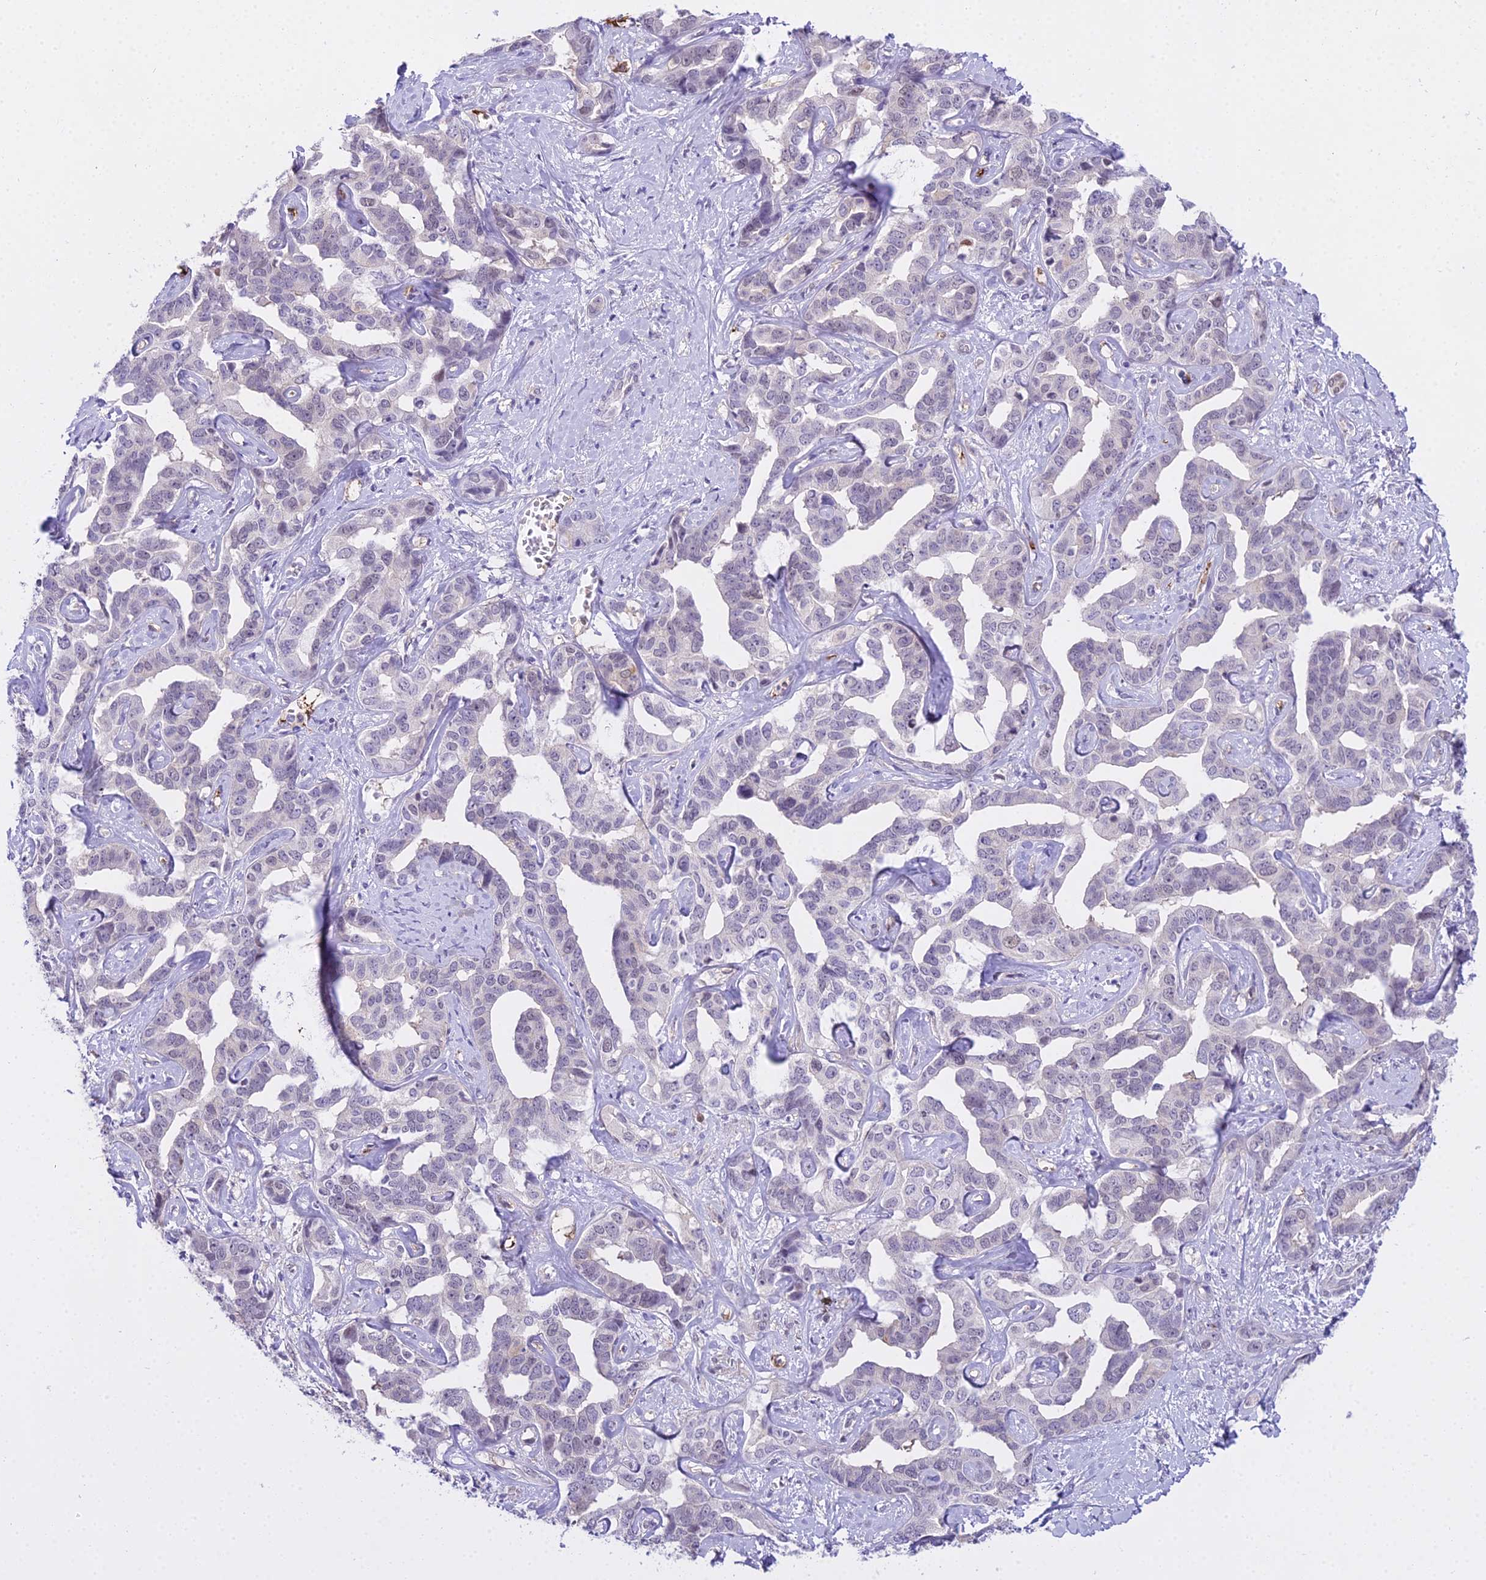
{"staining": {"intensity": "negative", "quantity": "none", "location": "none"}, "tissue": "liver cancer", "cell_type": "Tumor cells", "image_type": "cancer", "snomed": [{"axis": "morphology", "description": "Cholangiocarcinoma"}, {"axis": "topography", "description": "Liver"}], "caption": "Tumor cells are negative for protein expression in human liver cancer. Nuclei are stained in blue.", "gene": "MAT2A", "patient": {"sex": "male", "age": 59}}